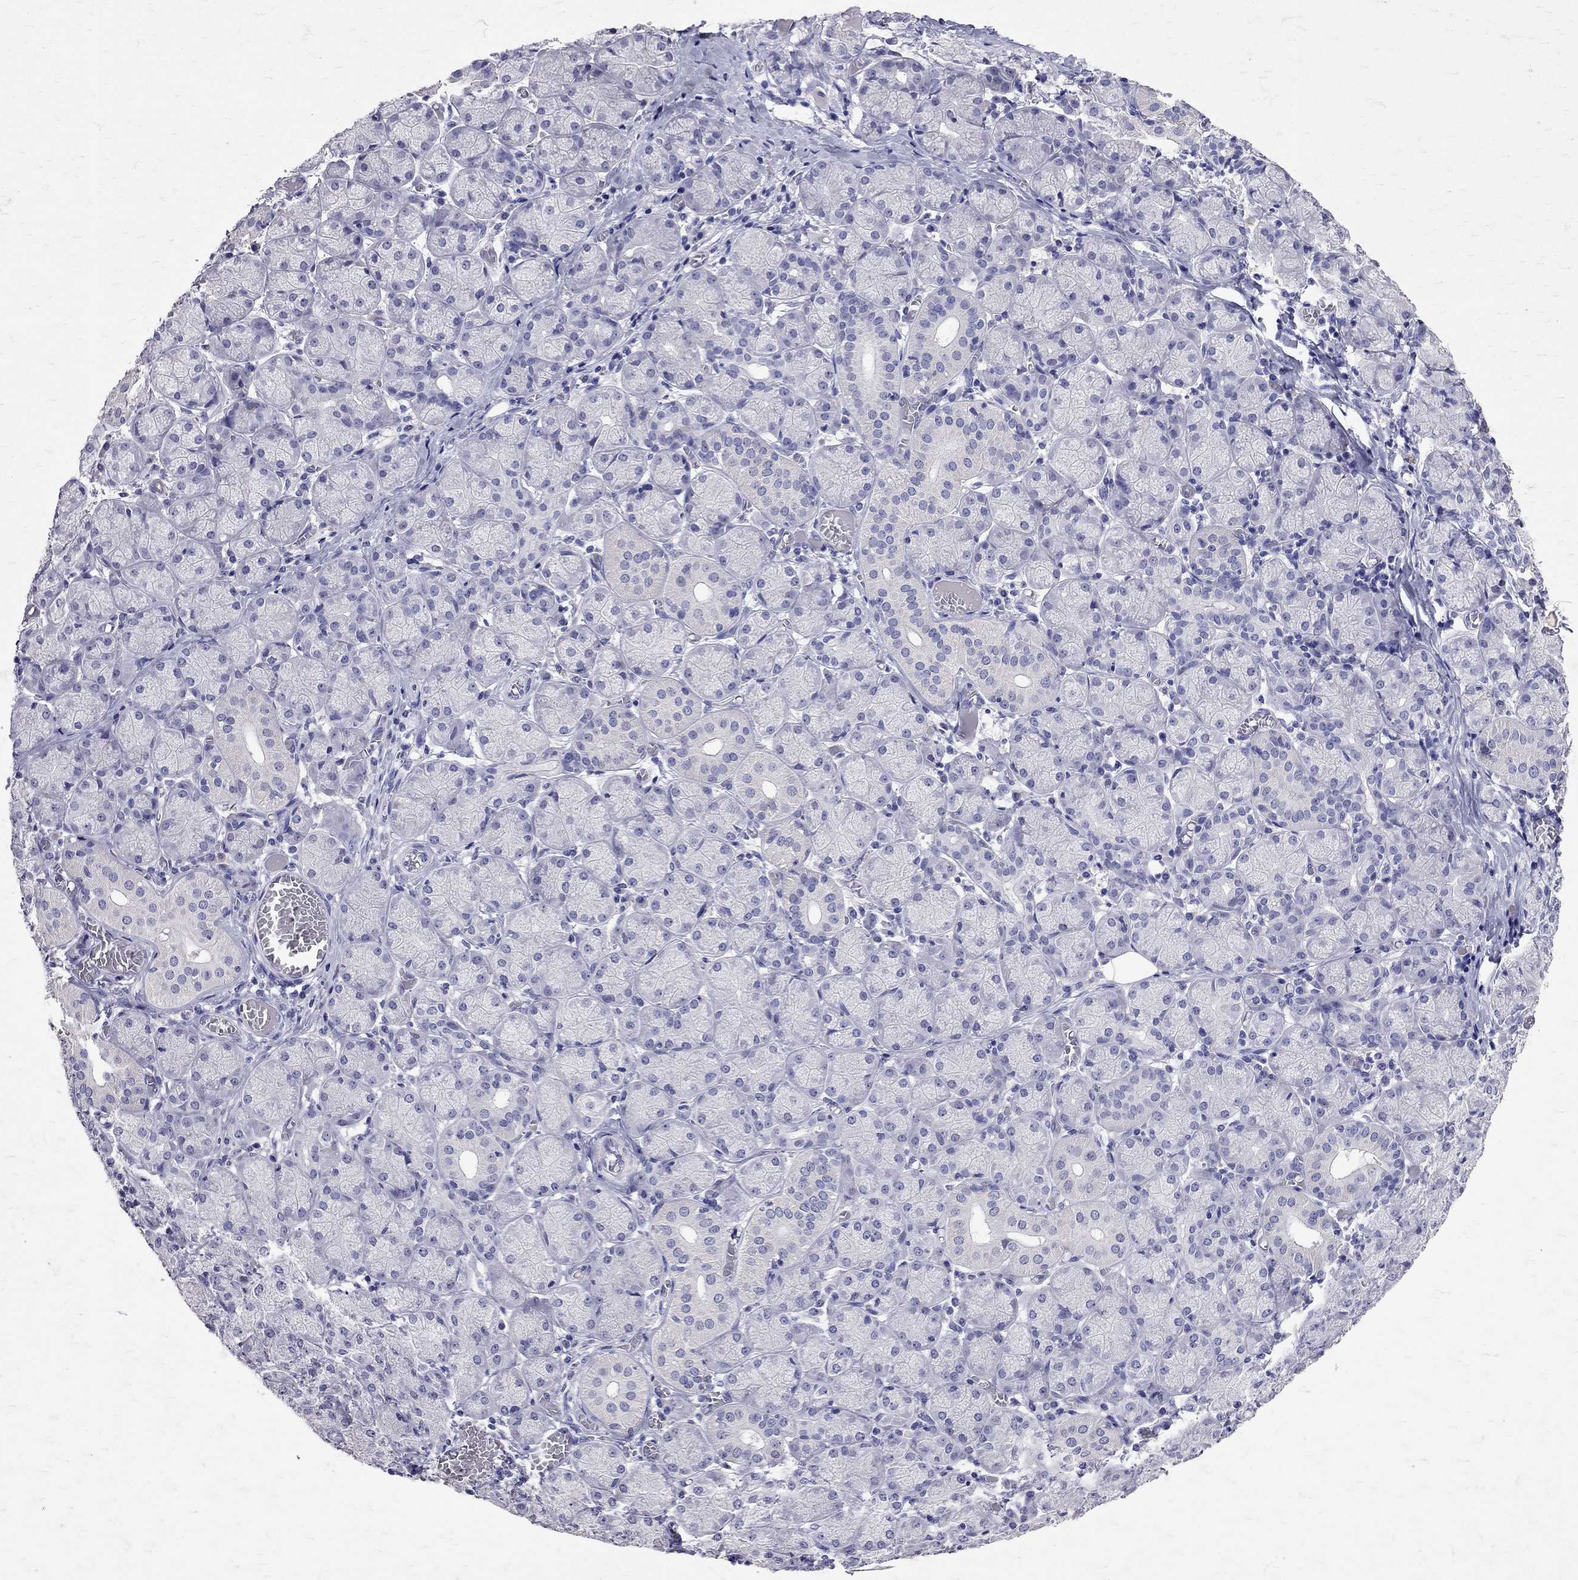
{"staining": {"intensity": "negative", "quantity": "none", "location": "none"}, "tissue": "salivary gland", "cell_type": "Glandular cells", "image_type": "normal", "snomed": [{"axis": "morphology", "description": "Normal tissue, NOS"}, {"axis": "topography", "description": "Salivary gland"}, {"axis": "topography", "description": "Peripheral nerve tissue"}], "caption": "Benign salivary gland was stained to show a protein in brown. There is no significant staining in glandular cells.", "gene": "SST", "patient": {"sex": "female", "age": 24}}